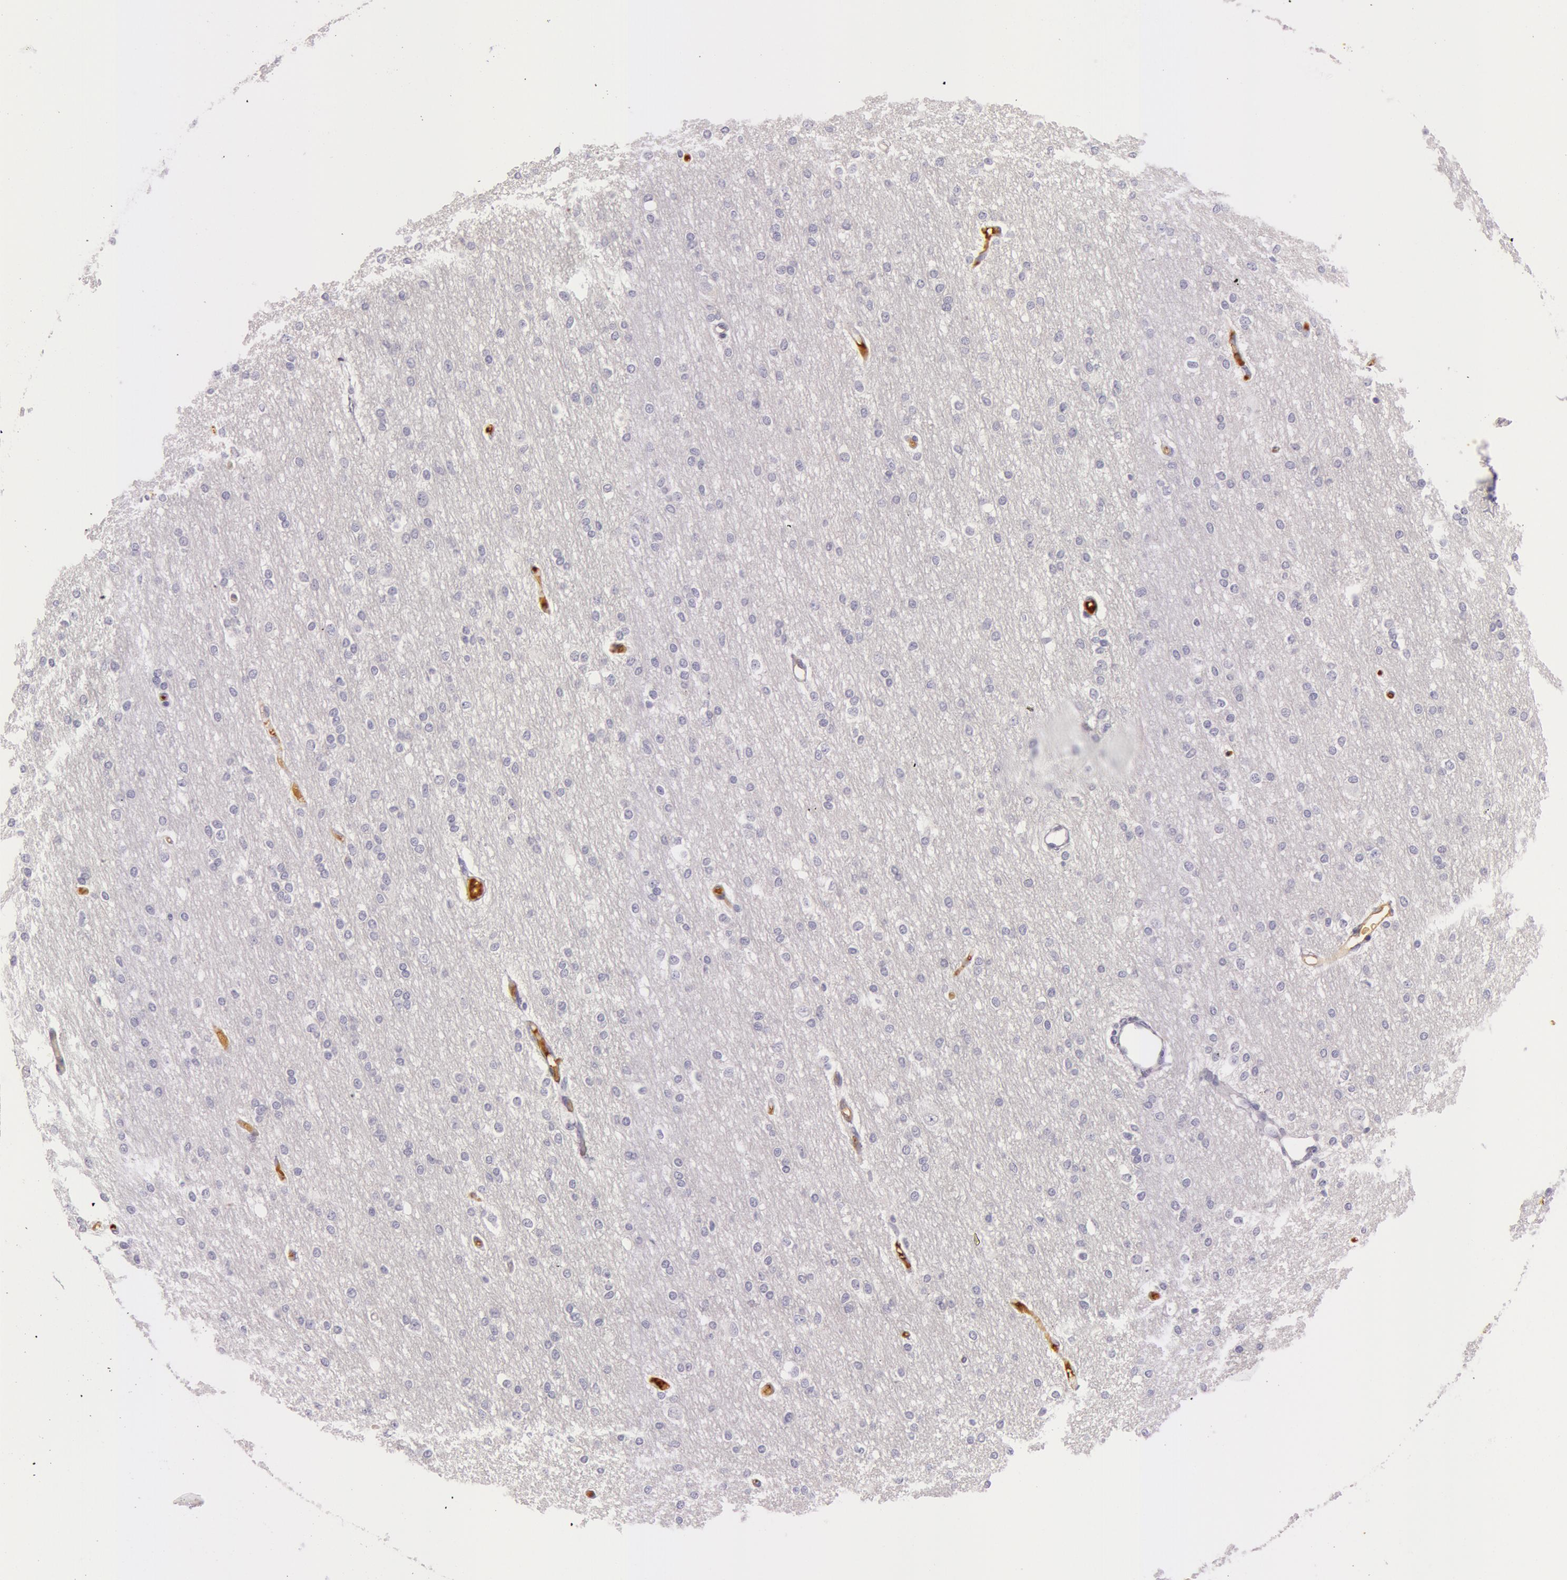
{"staining": {"intensity": "moderate", "quantity": "<25%", "location": "cytoplasmic/membranous"}, "tissue": "cerebral cortex", "cell_type": "Endothelial cells", "image_type": "normal", "snomed": [{"axis": "morphology", "description": "Normal tissue, NOS"}, {"axis": "morphology", "description": "Inflammation, NOS"}, {"axis": "topography", "description": "Cerebral cortex"}], "caption": "This micrograph shows immunohistochemistry staining of benign human cerebral cortex, with low moderate cytoplasmic/membranous positivity in about <25% of endothelial cells.", "gene": "C4BPA", "patient": {"sex": "male", "age": 6}}